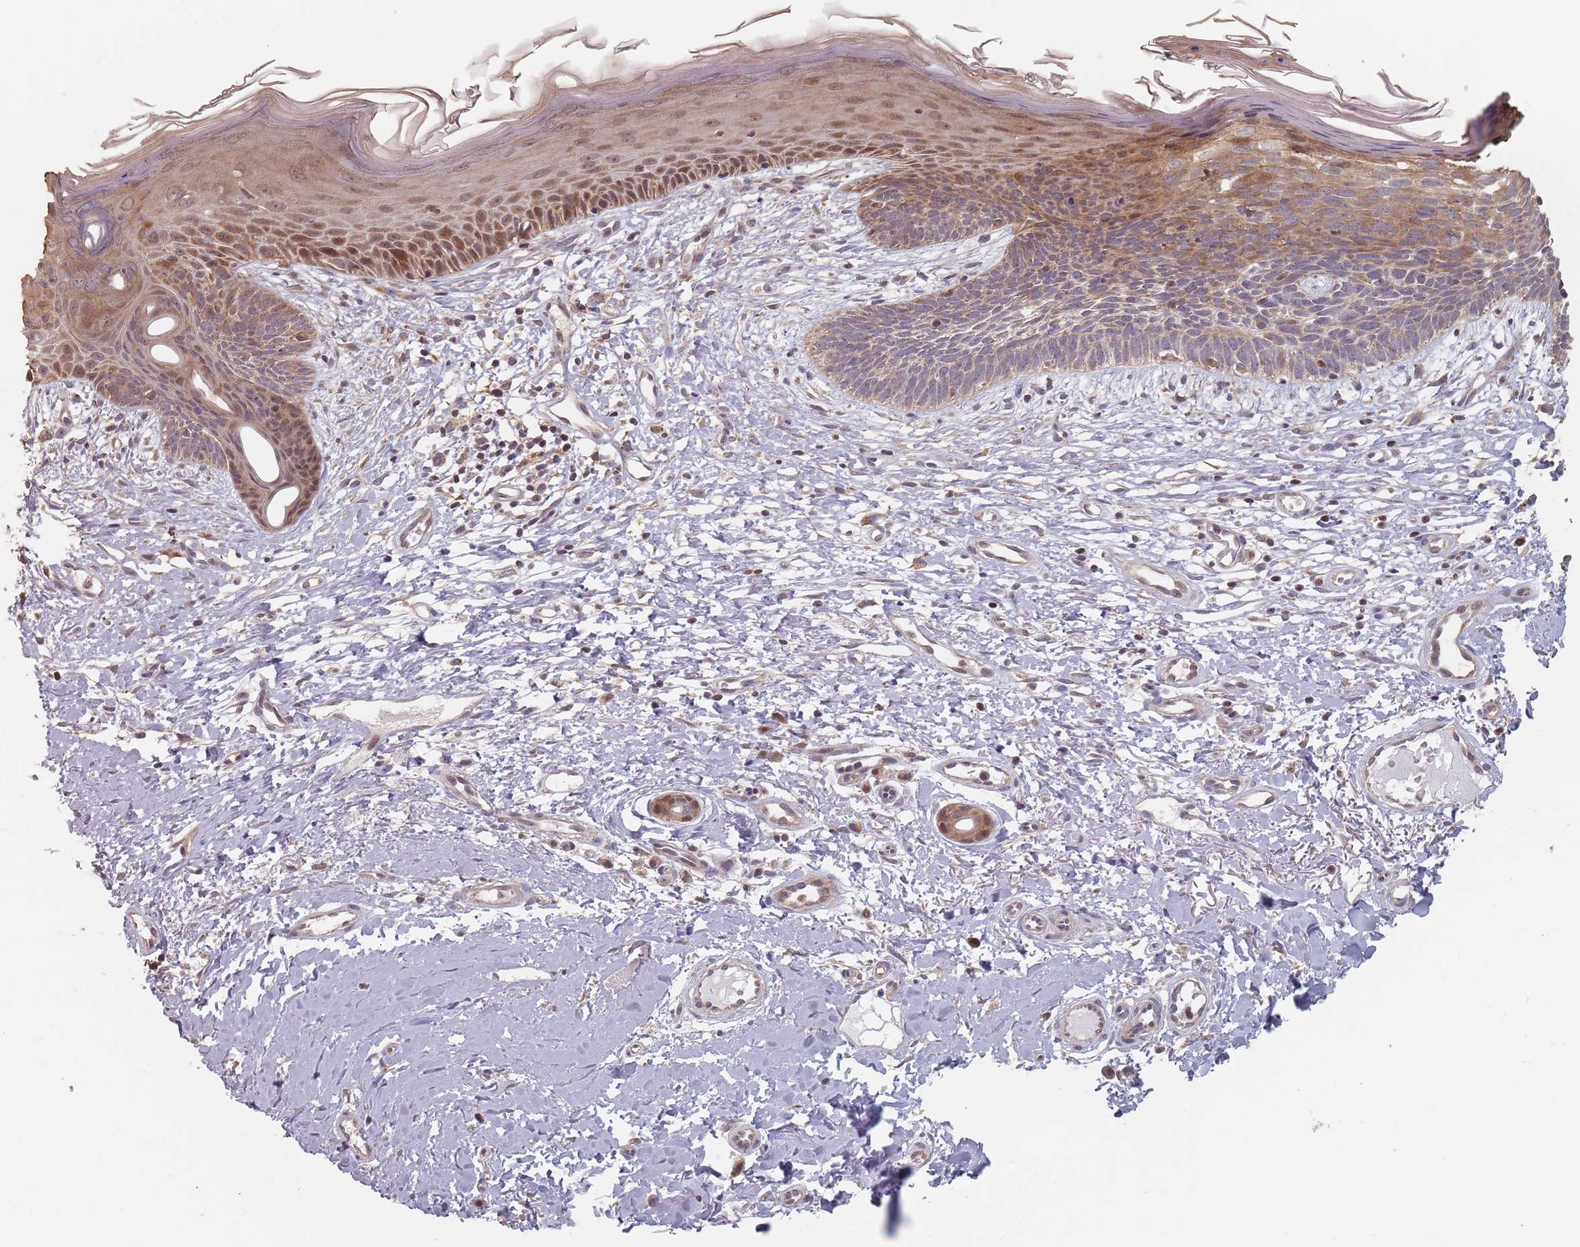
{"staining": {"intensity": "weak", "quantity": "25%-75%", "location": "cytoplasmic/membranous"}, "tissue": "skin cancer", "cell_type": "Tumor cells", "image_type": "cancer", "snomed": [{"axis": "morphology", "description": "Basal cell carcinoma"}, {"axis": "topography", "description": "Skin"}], "caption": "The immunohistochemical stain labels weak cytoplasmic/membranous expression in tumor cells of skin basal cell carcinoma tissue. (brown staining indicates protein expression, while blue staining denotes nuclei).", "gene": "VPS52", "patient": {"sex": "male", "age": 78}}